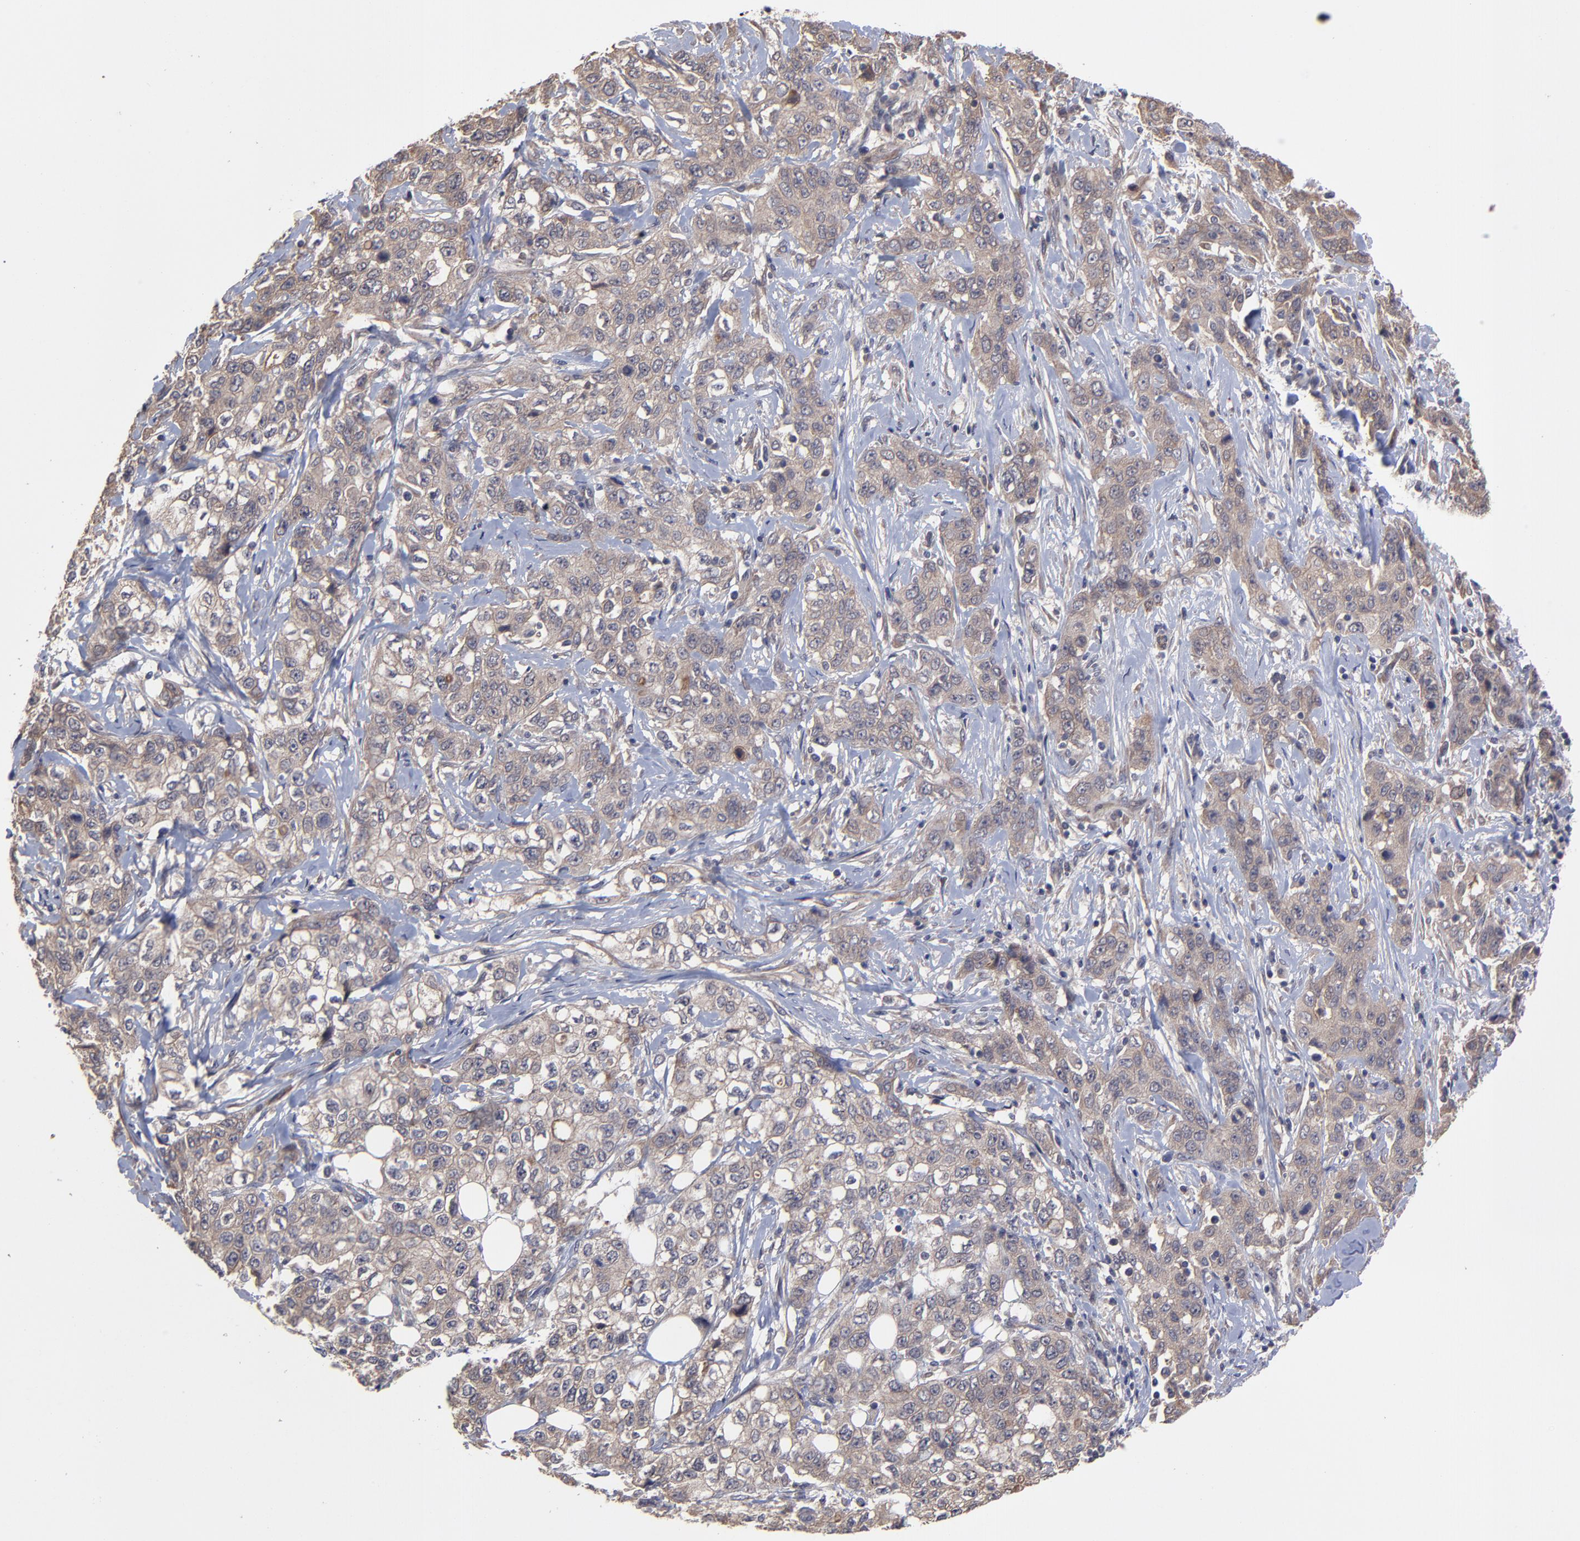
{"staining": {"intensity": "weak", "quantity": "25%-75%", "location": "cytoplasmic/membranous"}, "tissue": "stomach cancer", "cell_type": "Tumor cells", "image_type": "cancer", "snomed": [{"axis": "morphology", "description": "Adenocarcinoma, NOS"}, {"axis": "topography", "description": "Stomach"}], "caption": "Protein expression by immunohistochemistry exhibits weak cytoplasmic/membranous staining in about 25%-75% of tumor cells in adenocarcinoma (stomach).", "gene": "ZNF780B", "patient": {"sex": "male", "age": 48}}